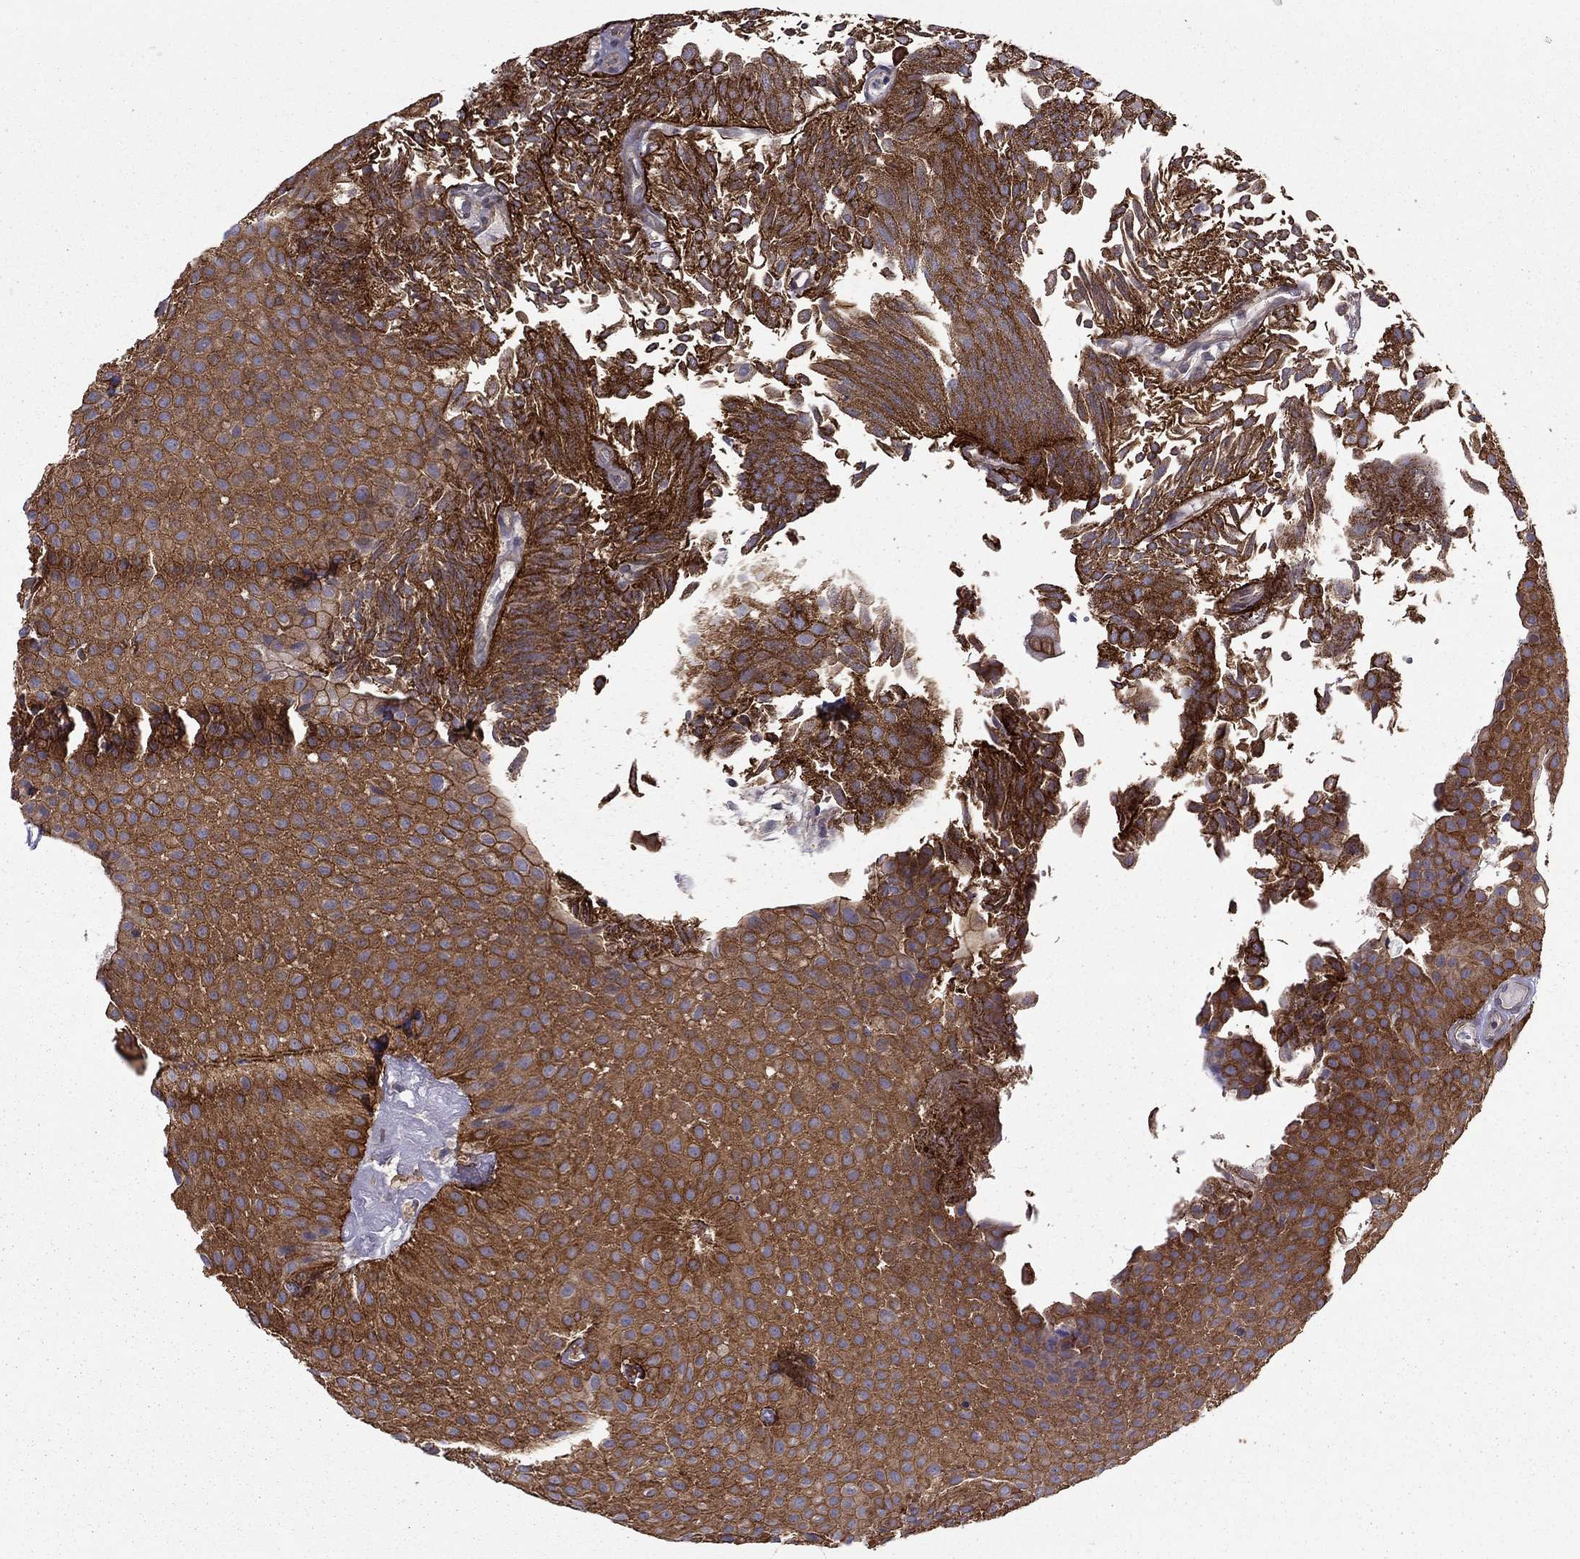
{"staining": {"intensity": "strong", "quantity": ">75%", "location": "cytoplasmic/membranous"}, "tissue": "urothelial cancer", "cell_type": "Tumor cells", "image_type": "cancer", "snomed": [{"axis": "morphology", "description": "Urothelial carcinoma, Low grade"}, {"axis": "topography", "description": "Urinary bladder"}], "caption": "Immunohistochemistry (DAB) staining of urothelial cancer exhibits strong cytoplasmic/membranous protein staining in about >75% of tumor cells.", "gene": "SHMT1", "patient": {"sex": "male", "age": 64}}